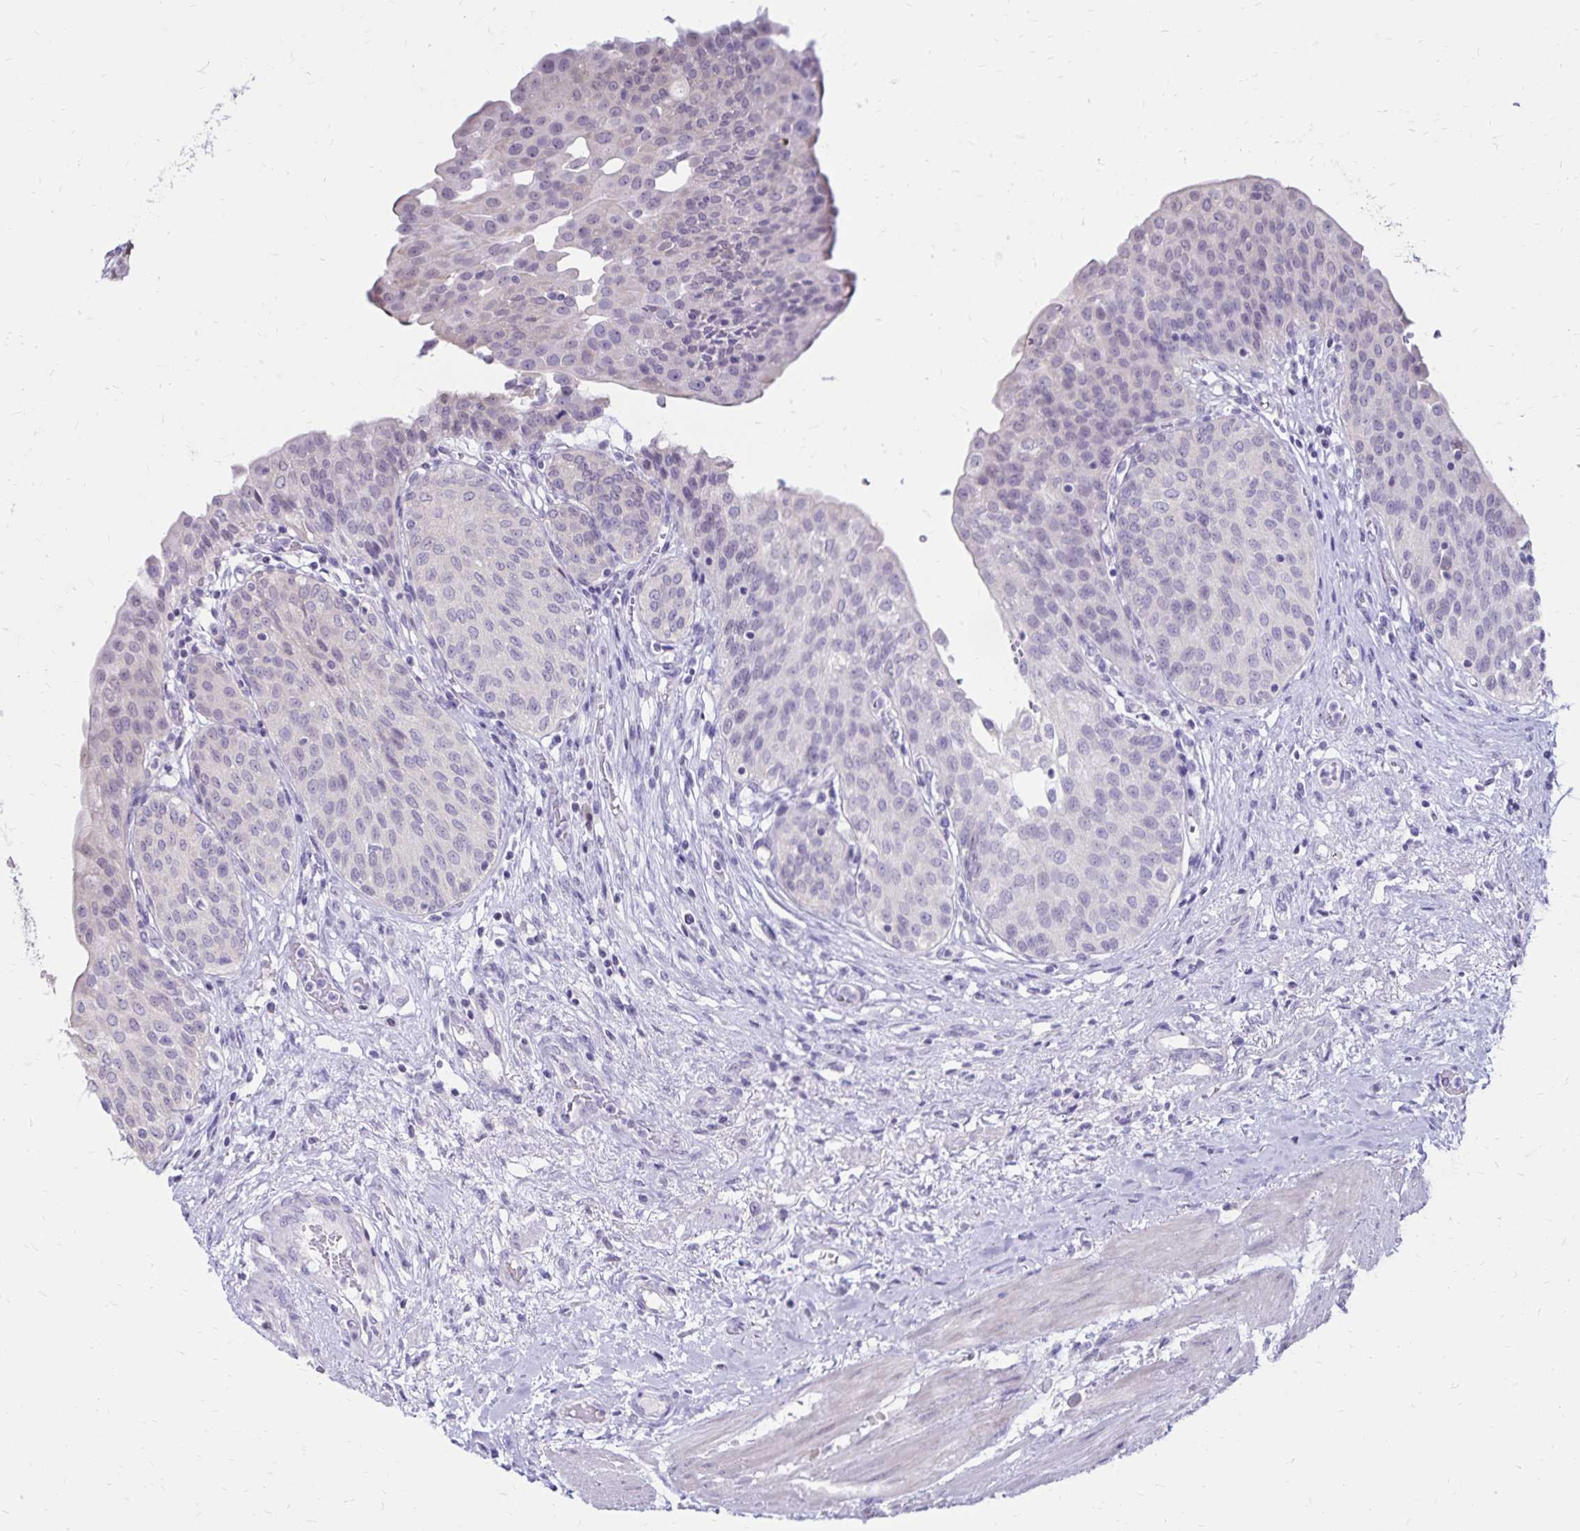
{"staining": {"intensity": "negative", "quantity": "none", "location": "none"}, "tissue": "urinary bladder", "cell_type": "Urothelial cells", "image_type": "normal", "snomed": [{"axis": "morphology", "description": "Normal tissue, NOS"}, {"axis": "topography", "description": "Urinary bladder"}], "caption": "Protein analysis of benign urinary bladder demonstrates no significant staining in urothelial cells.", "gene": "SH3GL3", "patient": {"sex": "male", "age": 68}}